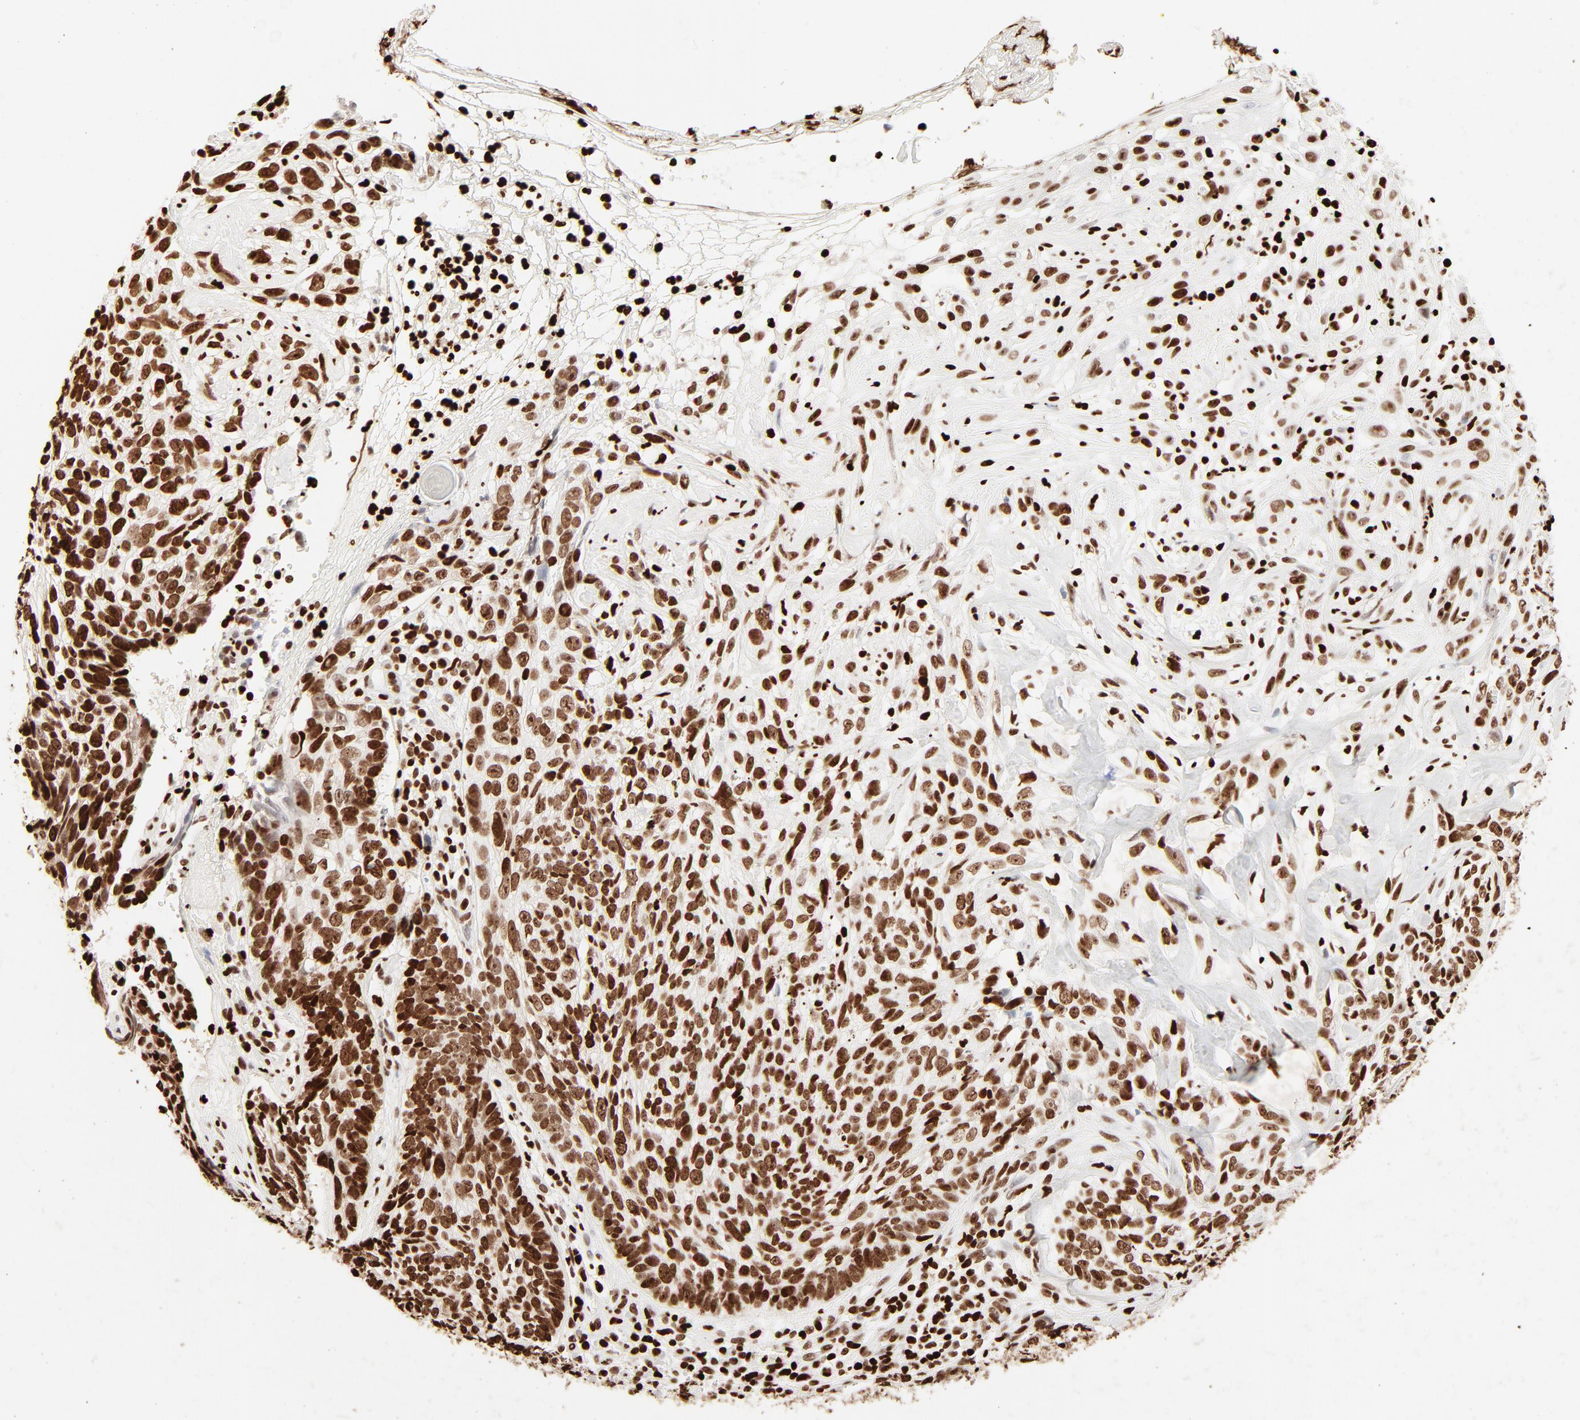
{"staining": {"intensity": "strong", "quantity": ">75%", "location": "nuclear"}, "tissue": "skin cancer", "cell_type": "Tumor cells", "image_type": "cancer", "snomed": [{"axis": "morphology", "description": "Basal cell carcinoma"}, {"axis": "topography", "description": "Skin"}], "caption": "Basal cell carcinoma (skin) stained for a protein shows strong nuclear positivity in tumor cells.", "gene": "HMGB2", "patient": {"sex": "male", "age": 72}}